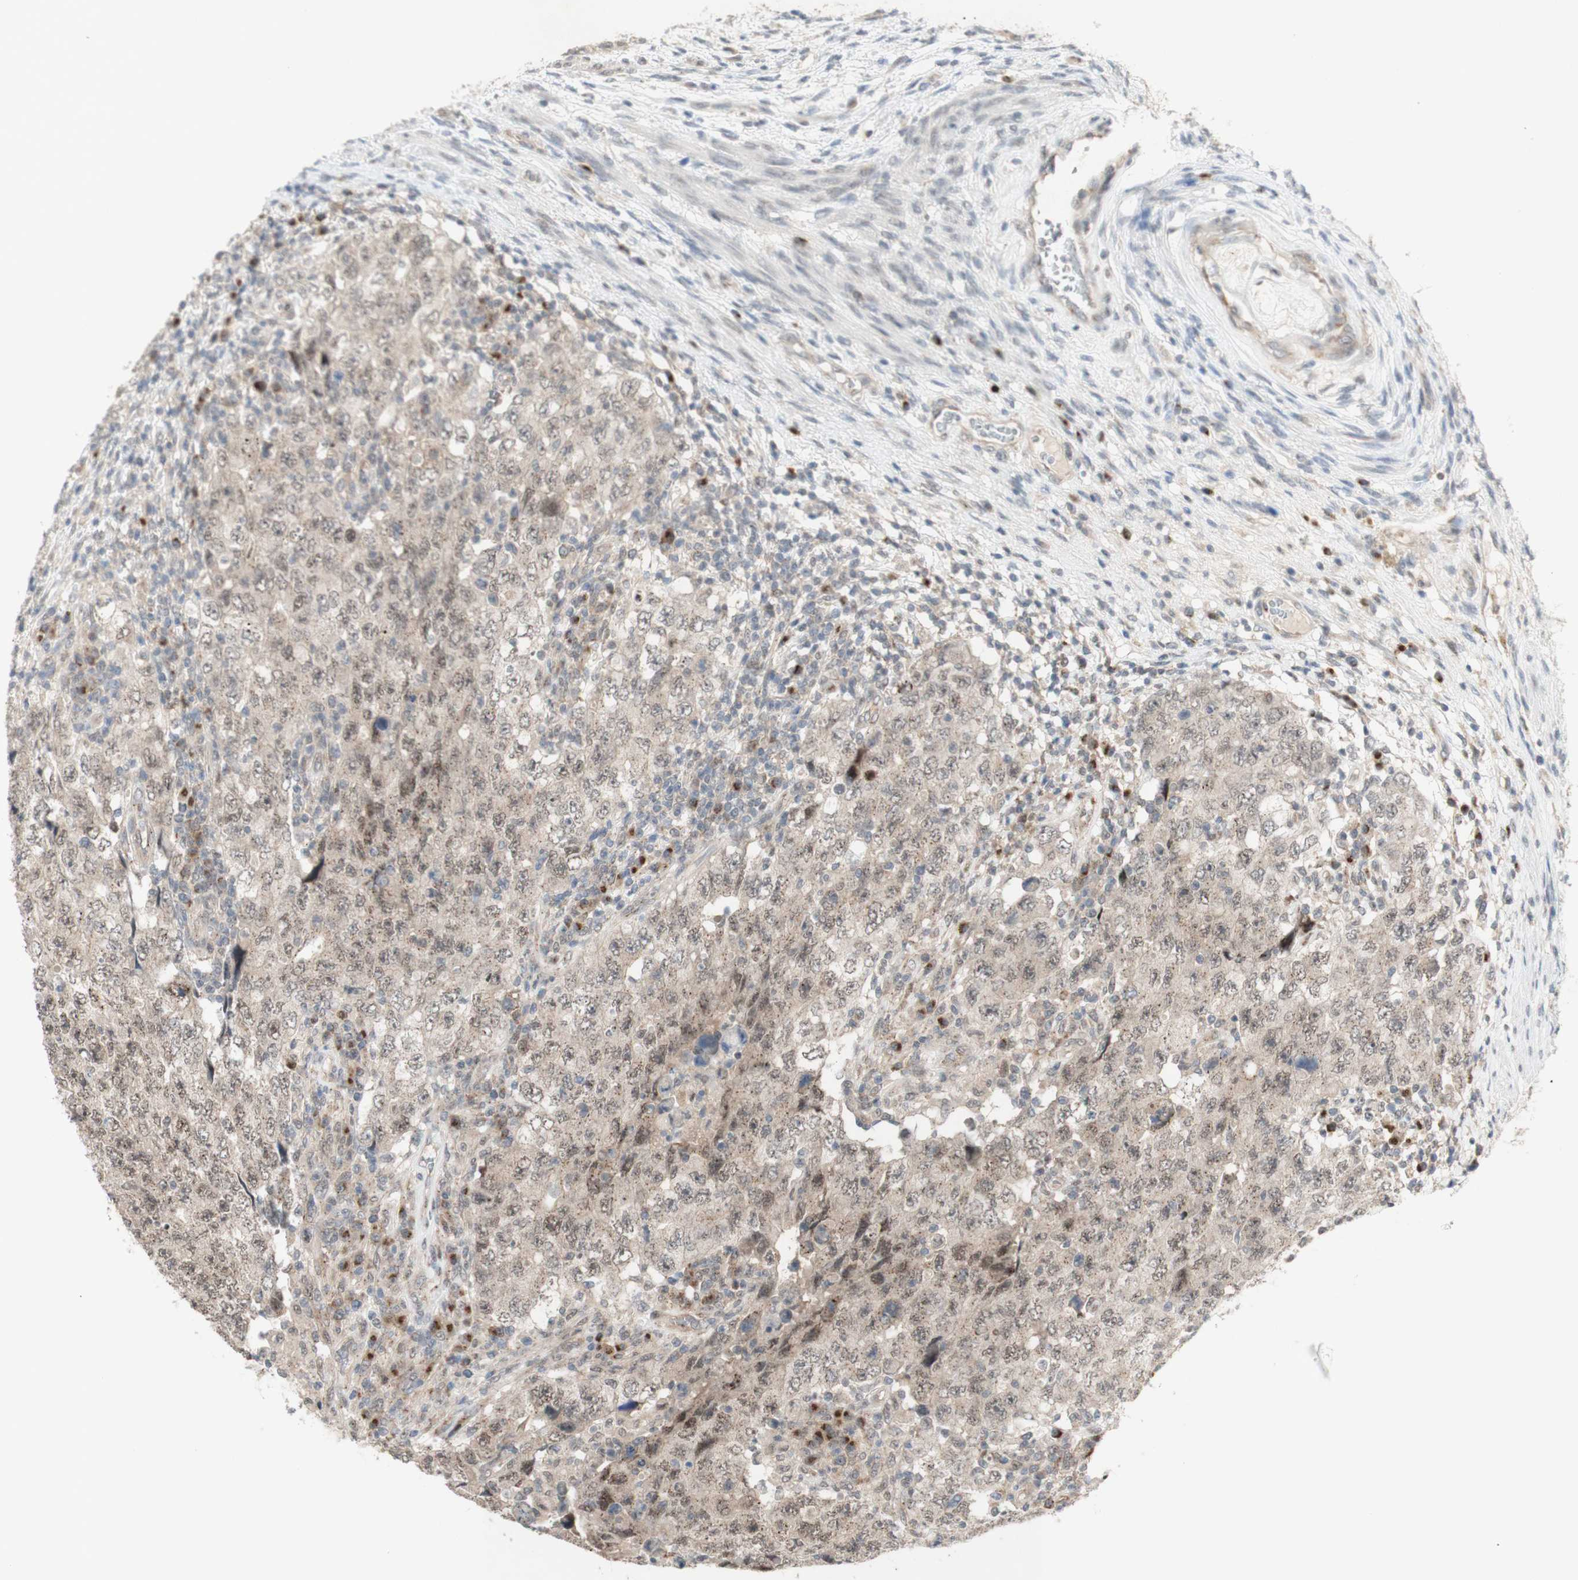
{"staining": {"intensity": "weak", "quantity": ">75%", "location": "cytoplasmic/membranous"}, "tissue": "testis cancer", "cell_type": "Tumor cells", "image_type": "cancer", "snomed": [{"axis": "morphology", "description": "Carcinoma, Embryonal, NOS"}, {"axis": "topography", "description": "Testis"}], "caption": "The immunohistochemical stain shows weak cytoplasmic/membranous positivity in tumor cells of embryonal carcinoma (testis) tissue.", "gene": "CYLD", "patient": {"sex": "male", "age": 26}}